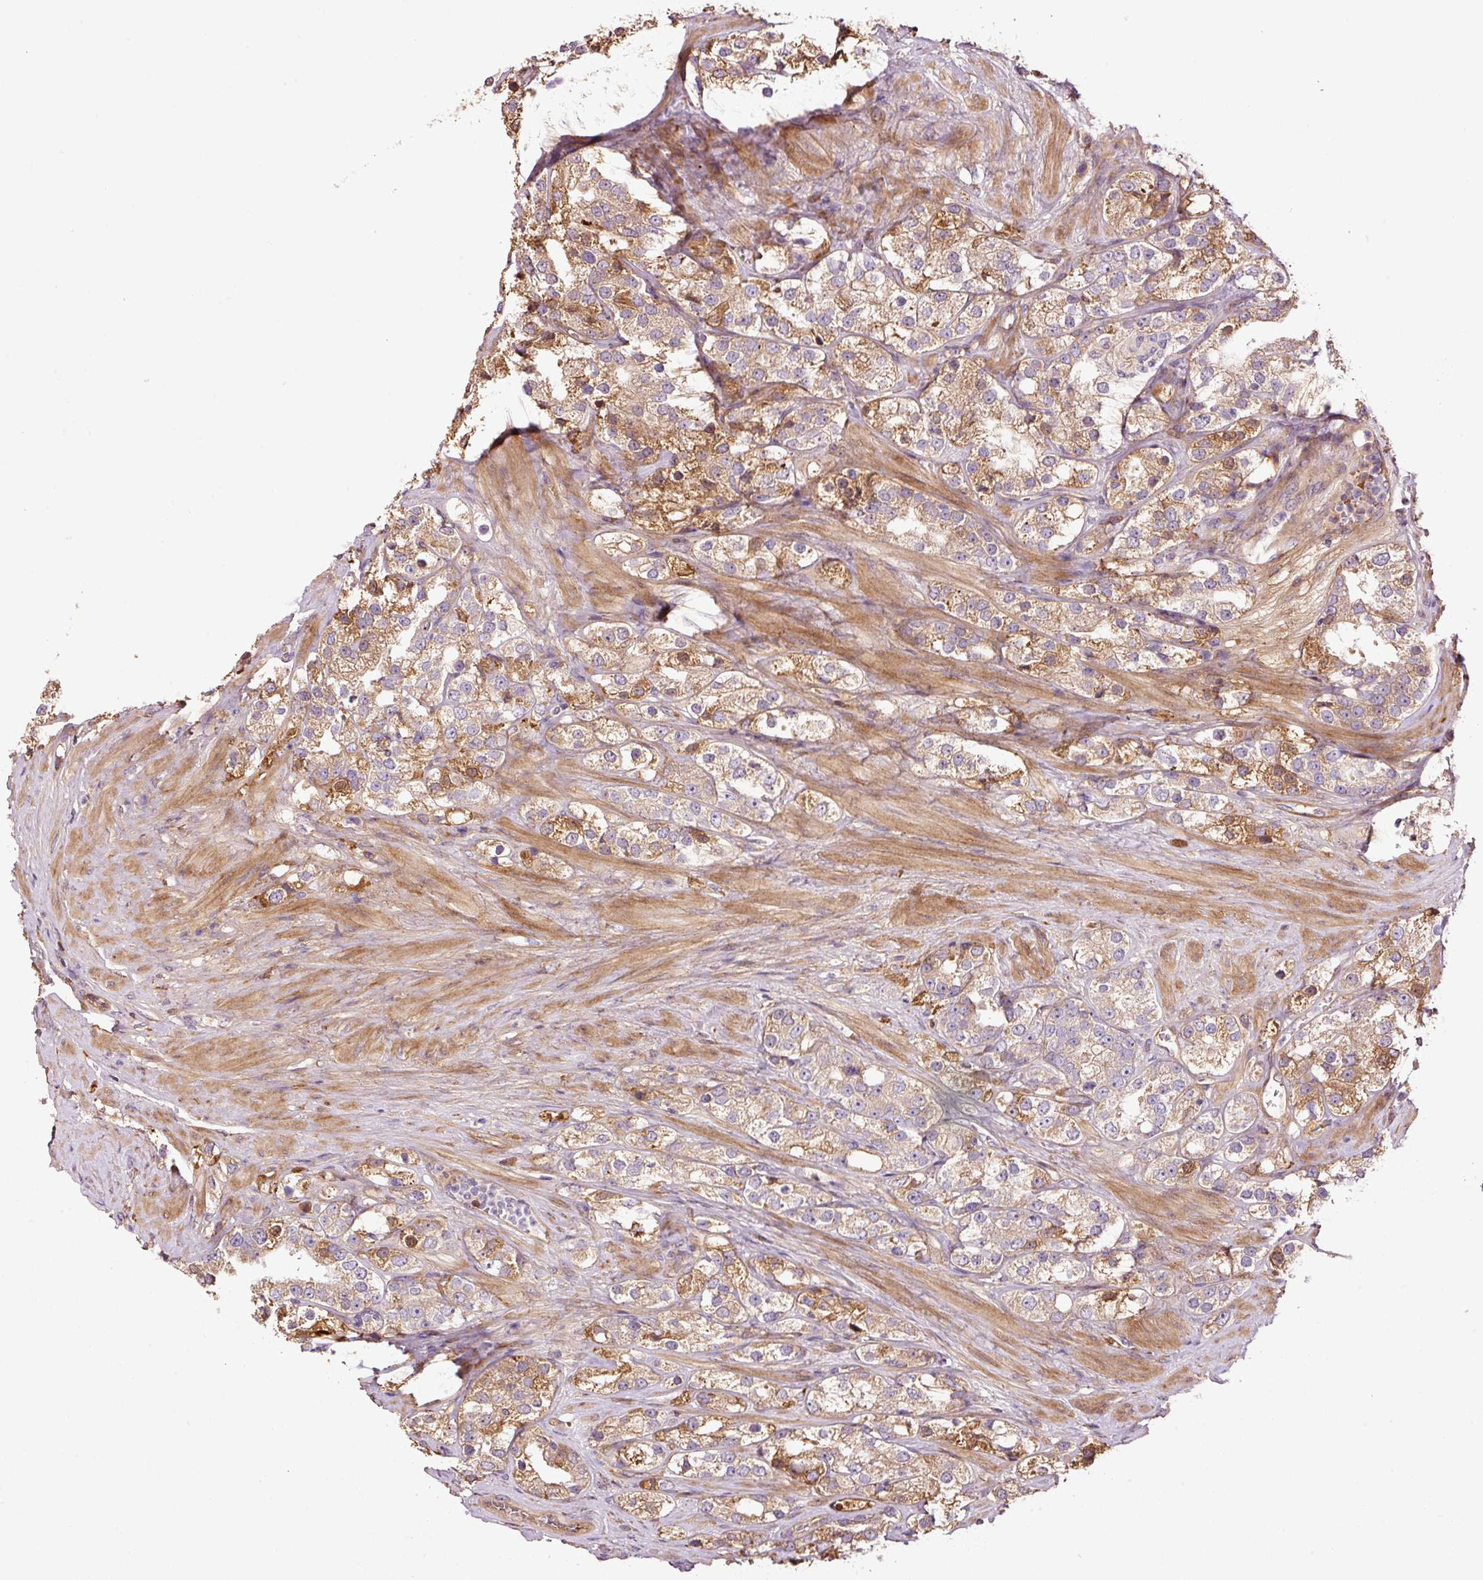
{"staining": {"intensity": "moderate", "quantity": ">75%", "location": "cytoplasmic/membranous"}, "tissue": "prostate cancer", "cell_type": "Tumor cells", "image_type": "cancer", "snomed": [{"axis": "morphology", "description": "Adenocarcinoma, NOS"}, {"axis": "topography", "description": "Prostate"}], "caption": "IHC photomicrograph of prostate adenocarcinoma stained for a protein (brown), which reveals medium levels of moderate cytoplasmic/membranous positivity in approximately >75% of tumor cells.", "gene": "NID2", "patient": {"sex": "male", "age": 79}}